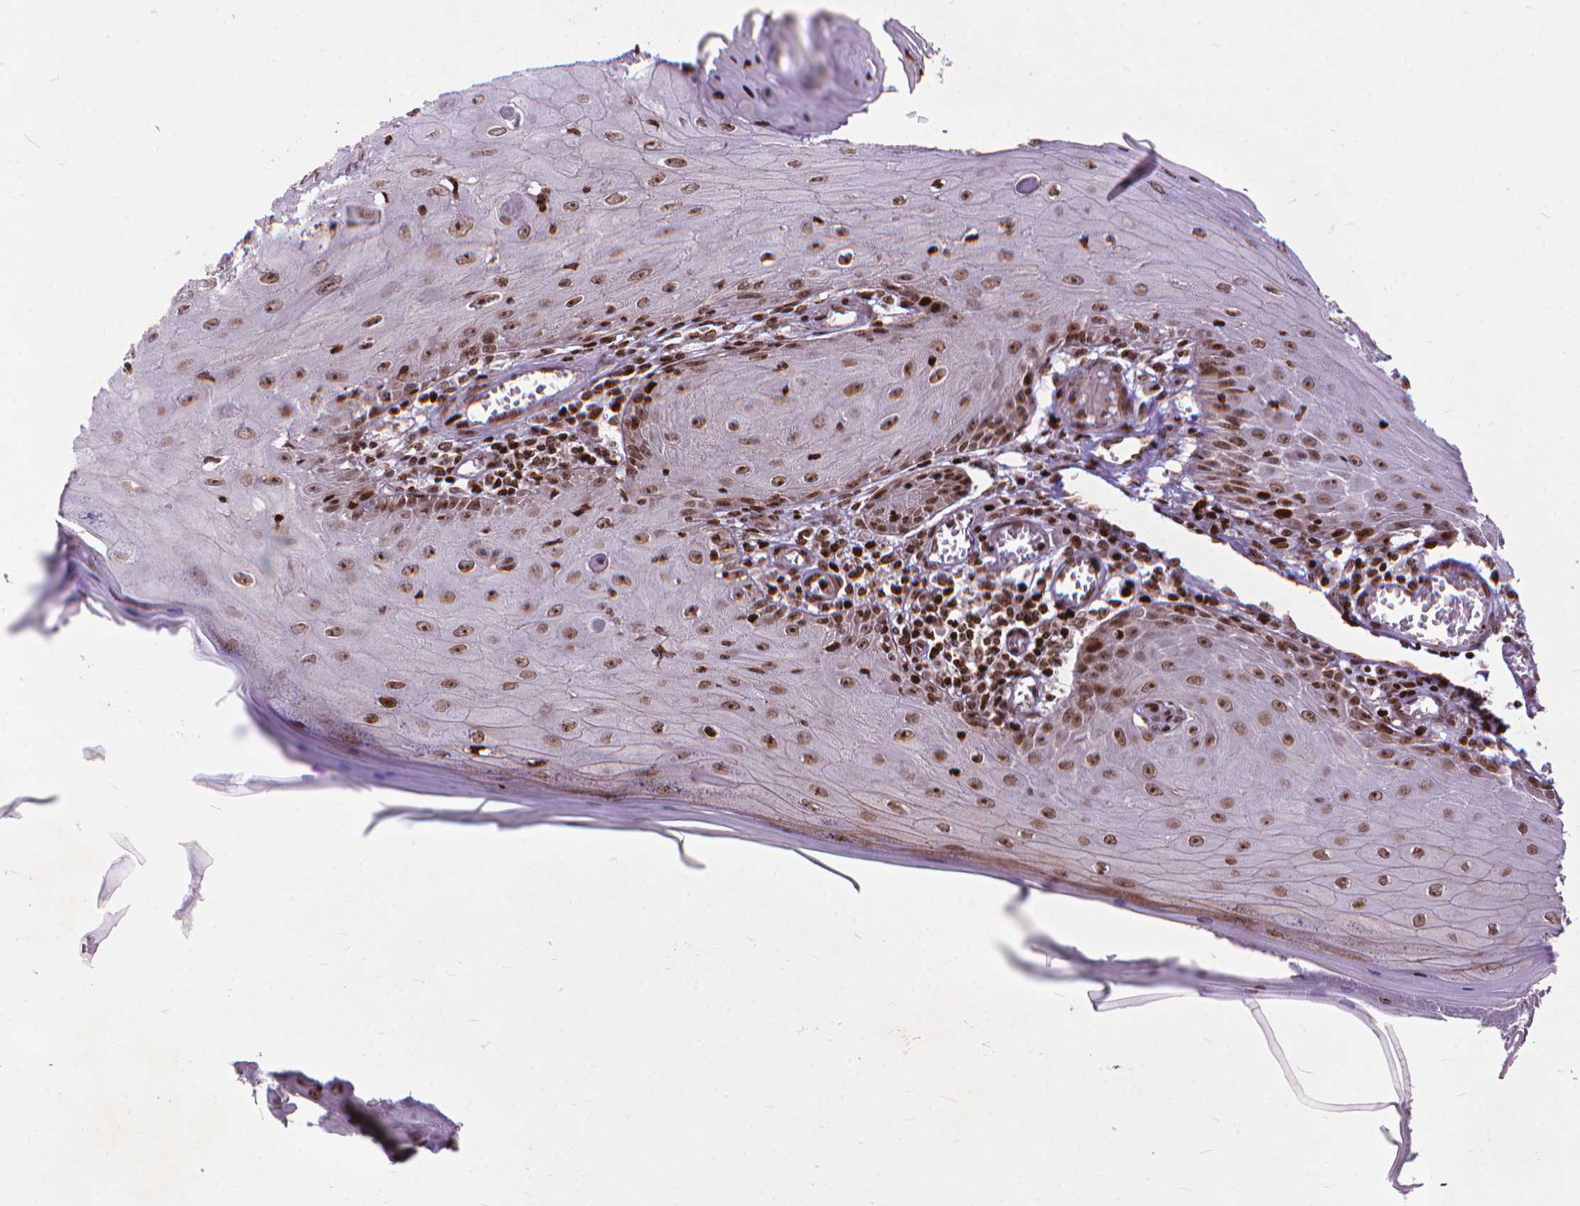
{"staining": {"intensity": "moderate", "quantity": ">75%", "location": "nuclear"}, "tissue": "skin cancer", "cell_type": "Tumor cells", "image_type": "cancer", "snomed": [{"axis": "morphology", "description": "Squamous cell carcinoma, NOS"}, {"axis": "topography", "description": "Skin"}], "caption": "Human squamous cell carcinoma (skin) stained with a protein marker displays moderate staining in tumor cells.", "gene": "AMER1", "patient": {"sex": "female", "age": 73}}